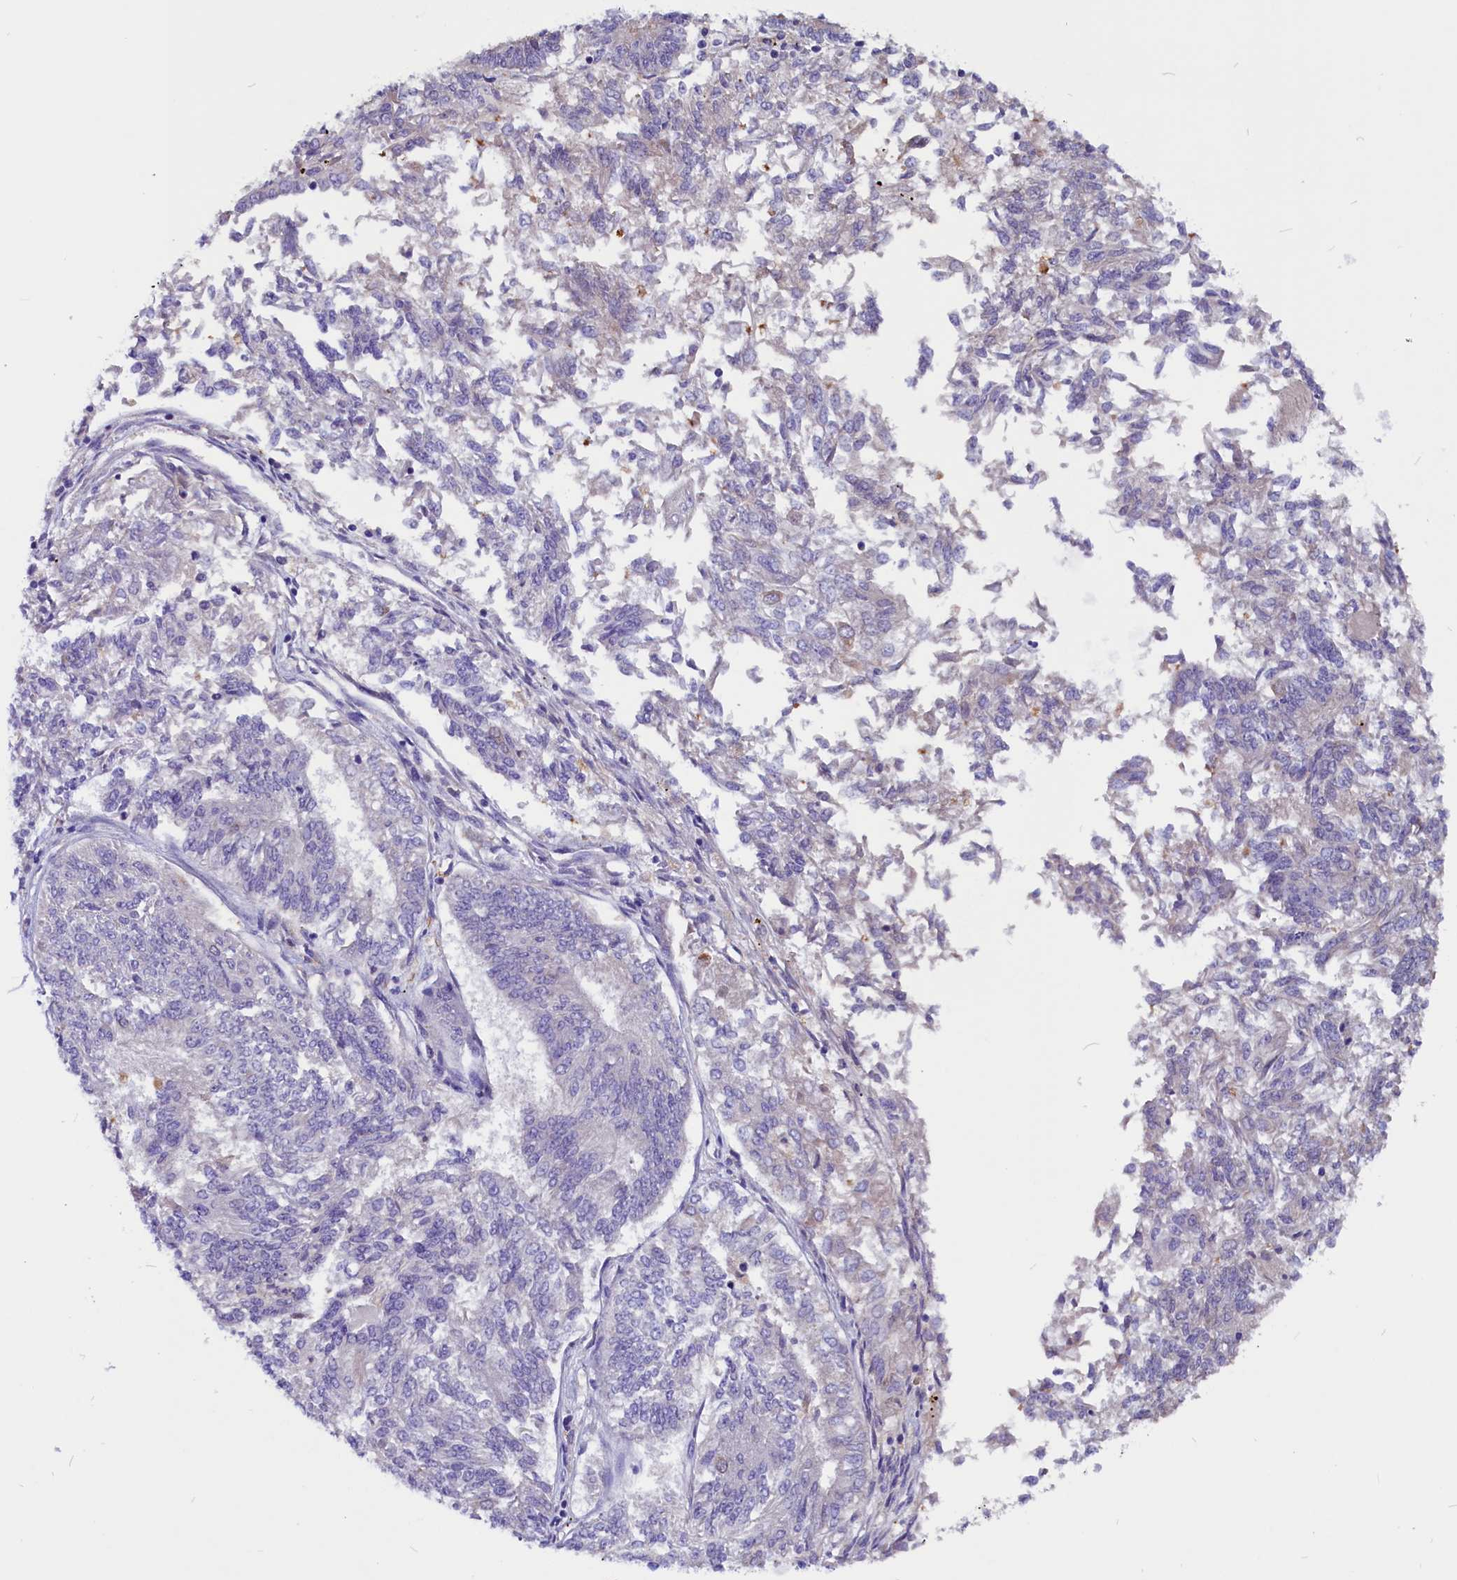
{"staining": {"intensity": "negative", "quantity": "none", "location": "none"}, "tissue": "endometrial cancer", "cell_type": "Tumor cells", "image_type": "cancer", "snomed": [{"axis": "morphology", "description": "Adenocarcinoma, NOS"}, {"axis": "topography", "description": "Endometrium"}], "caption": "Immunohistochemistry (IHC) histopathology image of human endometrial adenocarcinoma stained for a protein (brown), which shows no staining in tumor cells. The staining is performed using DAB brown chromogen with nuclei counter-stained in using hematoxylin.", "gene": "CCBE1", "patient": {"sex": "female", "age": 58}}